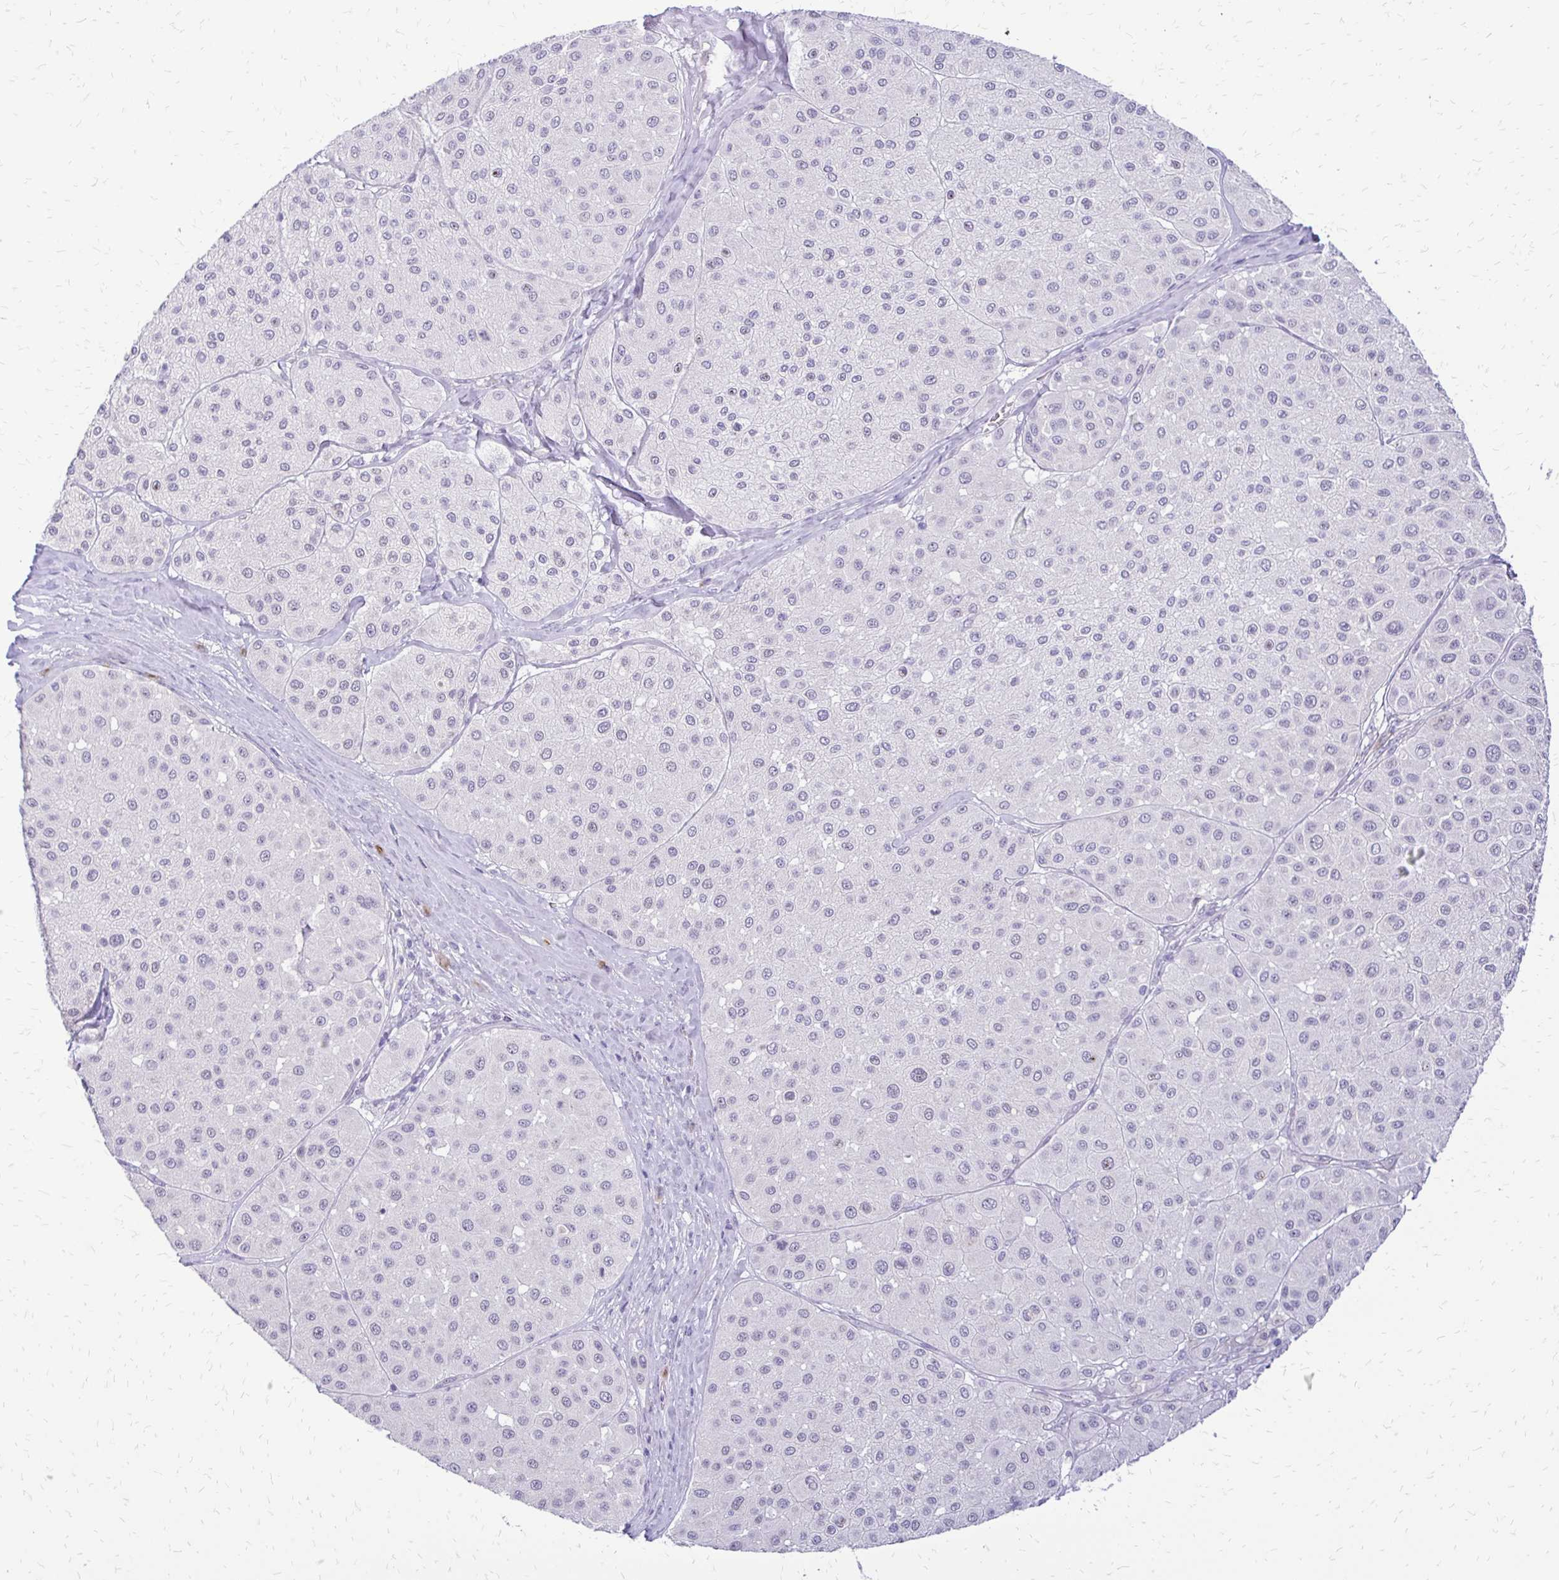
{"staining": {"intensity": "negative", "quantity": "none", "location": "none"}, "tissue": "melanoma", "cell_type": "Tumor cells", "image_type": "cancer", "snomed": [{"axis": "morphology", "description": "Malignant melanoma, Metastatic site"}, {"axis": "topography", "description": "Smooth muscle"}], "caption": "IHC micrograph of malignant melanoma (metastatic site) stained for a protein (brown), which displays no positivity in tumor cells.", "gene": "EPYC", "patient": {"sex": "male", "age": 41}}